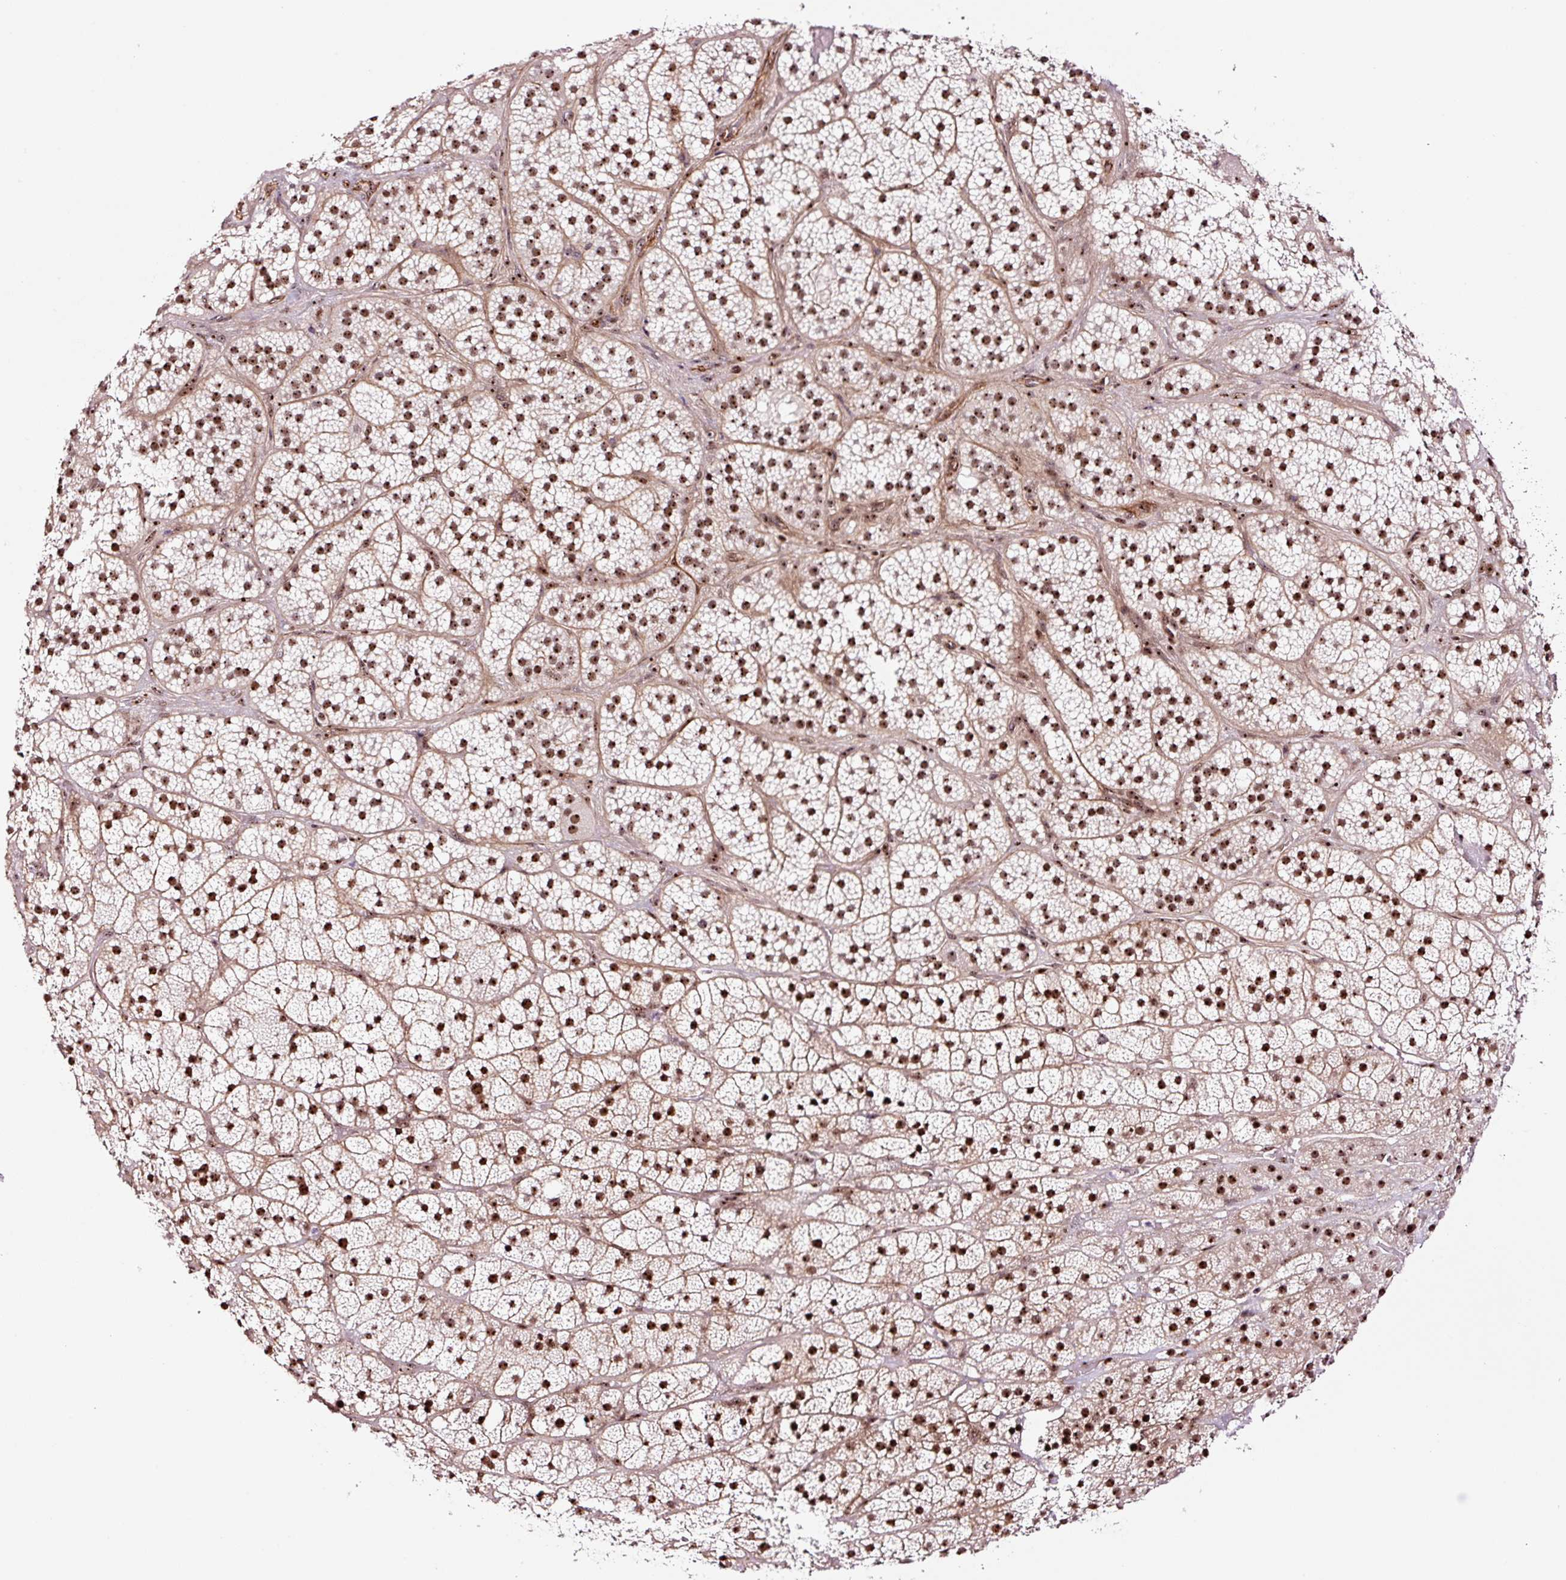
{"staining": {"intensity": "strong", "quantity": ">75%", "location": "nuclear"}, "tissue": "adrenal gland", "cell_type": "Glandular cells", "image_type": "normal", "snomed": [{"axis": "morphology", "description": "Normal tissue, NOS"}, {"axis": "topography", "description": "Adrenal gland"}], "caption": "Strong nuclear expression is identified in approximately >75% of glandular cells in benign adrenal gland. The protein is shown in brown color, while the nuclei are stained blue.", "gene": "GNL3", "patient": {"sex": "male", "age": 57}}